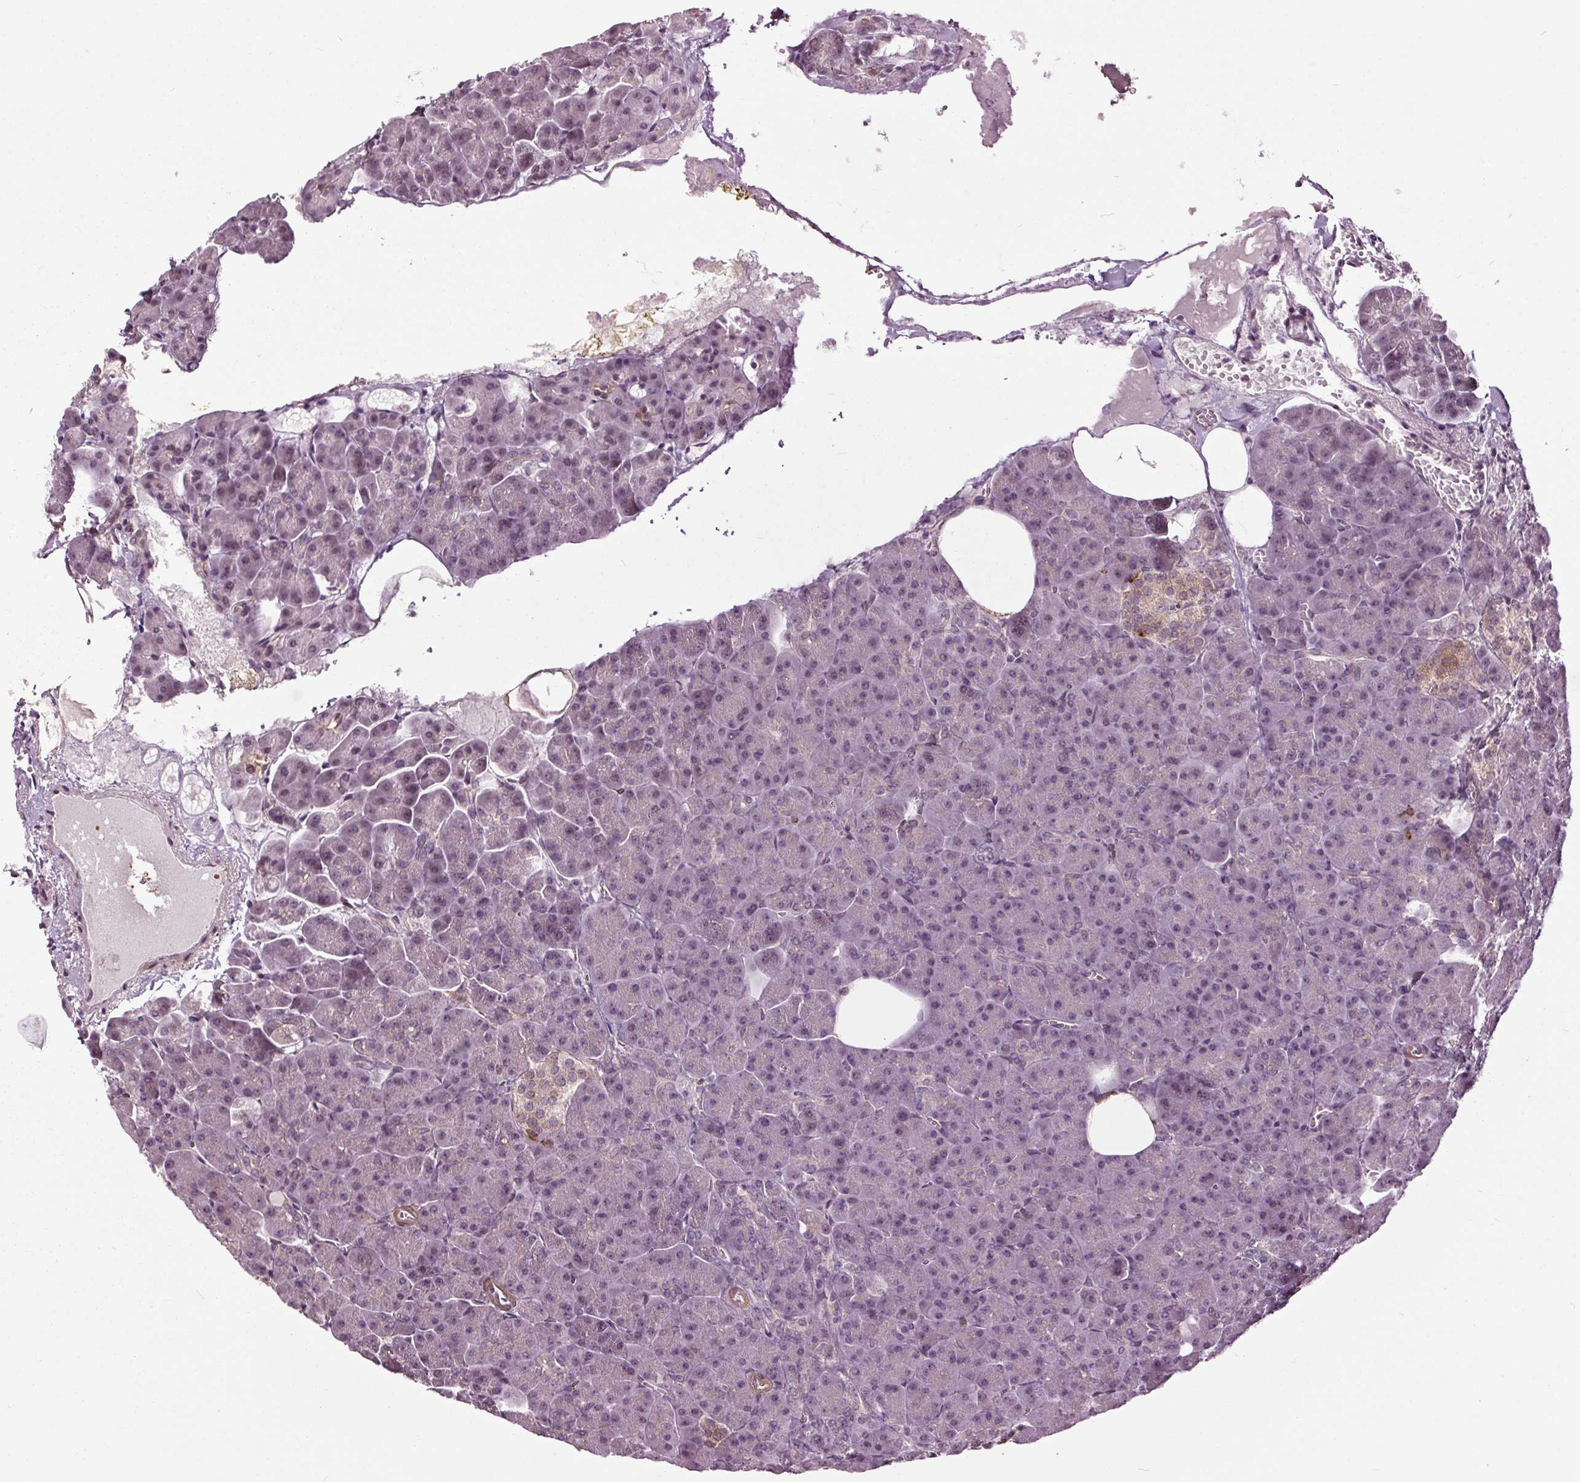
{"staining": {"intensity": "weak", "quantity": "<25%", "location": "cytoplasmic/membranous"}, "tissue": "pancreas", "cell_type": "Exocrine glandular cells", "image_type": "normal", "snomed": [{"axis": "morphology", "description": "Normal tissue, NOS"}, {"axis": "topography", "description": "Pancreas"}], "caption": "Immunohistochemistry (IHC) photomicrograph of unremarkable pancreas: pancreas stained with DAB (3,3'-diaminobenzidine) shows no significant protein positivity in exocrine glandular cells.", "gene": "HAUS5", "patient": {"sex": "female", "age": 74}}